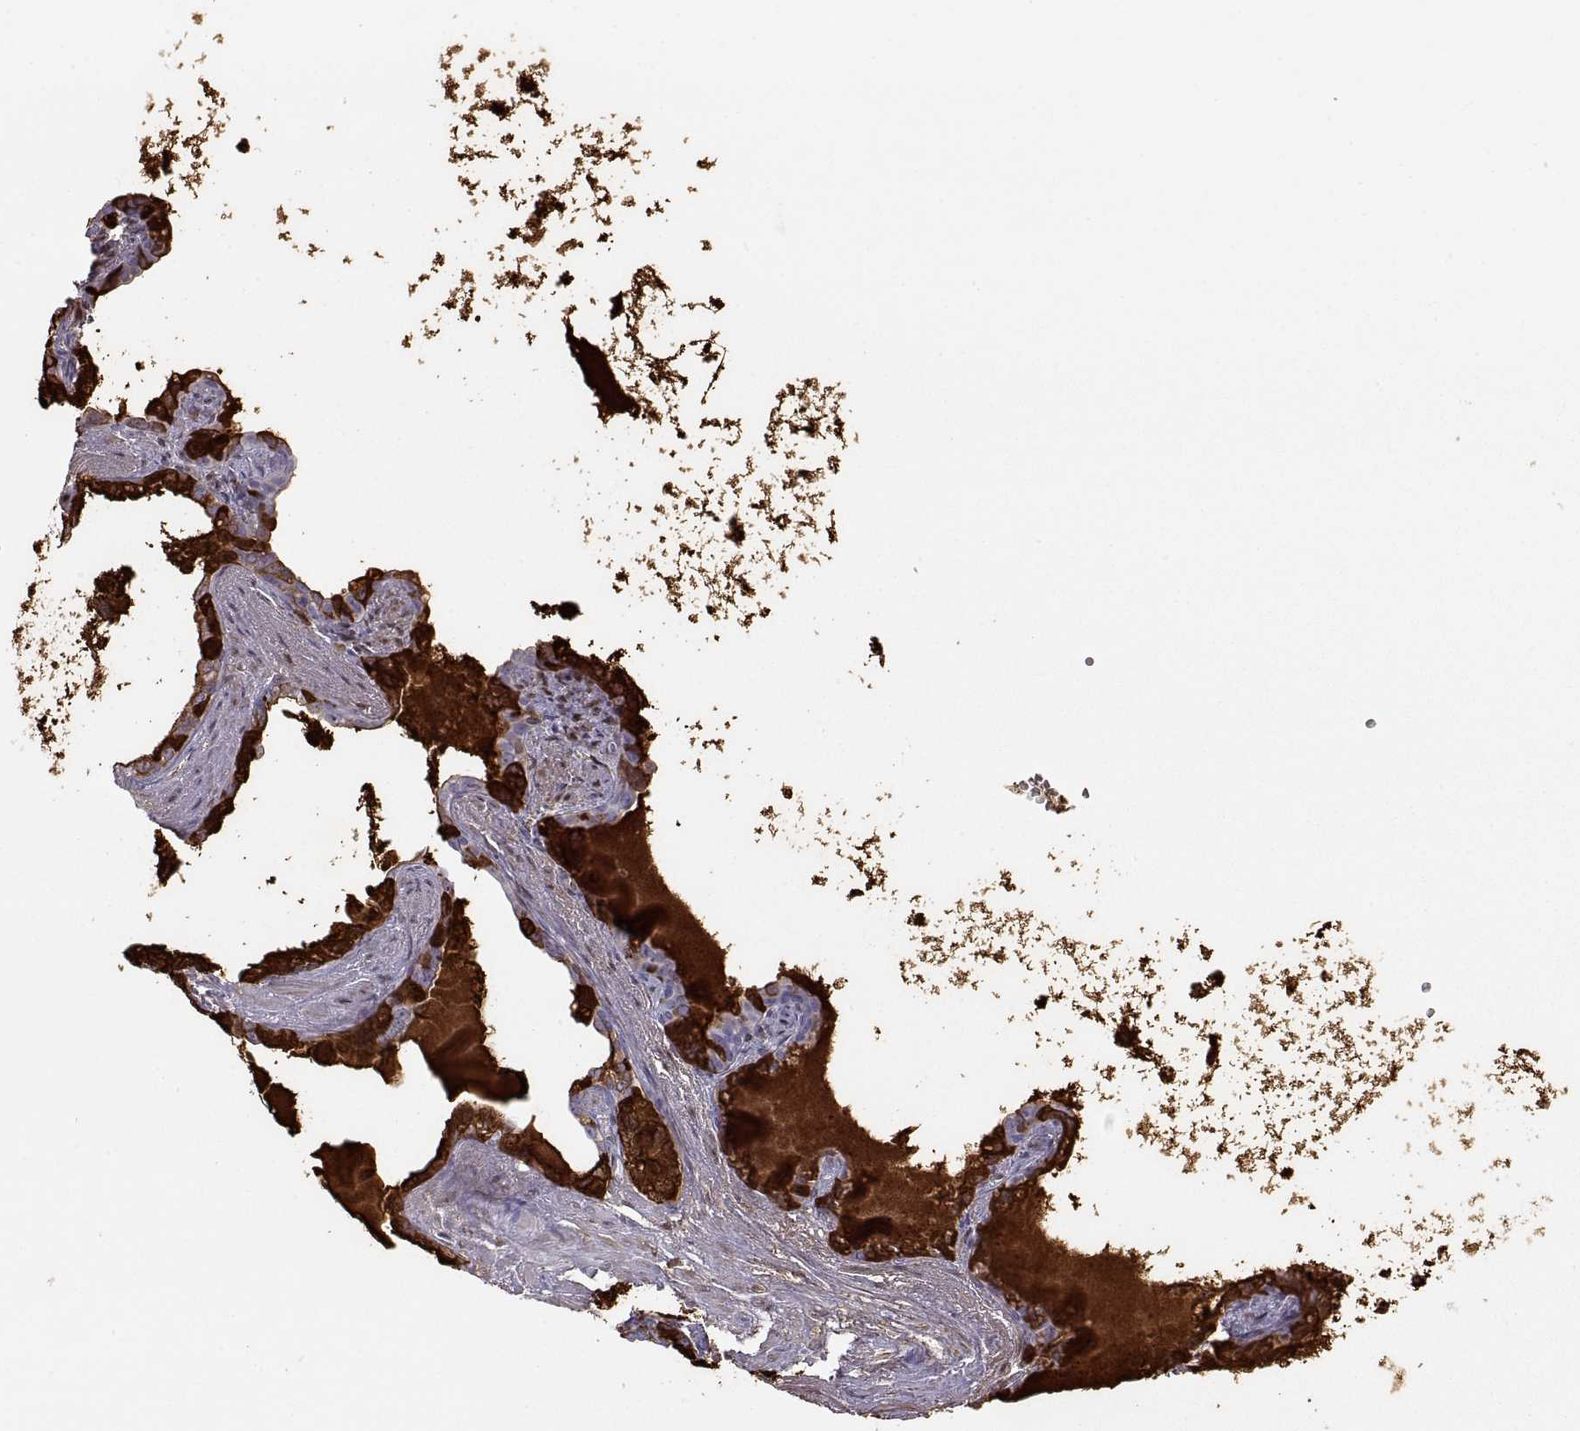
{"staining": {"intensity": "strong", "quantity": ">75%", "location": "cytoplasmic/membranous"}, "tissue": "seminal vesicle", "cell_type": "Glandular cells", "image_type": "normal", "snomed": [{"axis": "morphology", "description": "Normal tissue, NOS"}, {"axis": "morphology", "description": "Urothelial carcinoma, NOS"}, {"axis": "topography", "description": "Urinary bladder"}, {"axis": "topography", "description": "Seminal veicle"}], "caption": "Protein staining of benign seminal vesicle exhibits strong cytoplasmic/membranous staining in approximately >75% of glandular cells.", "gene": "SEMG1", "patient": {"sex": "male", "age": 76}}